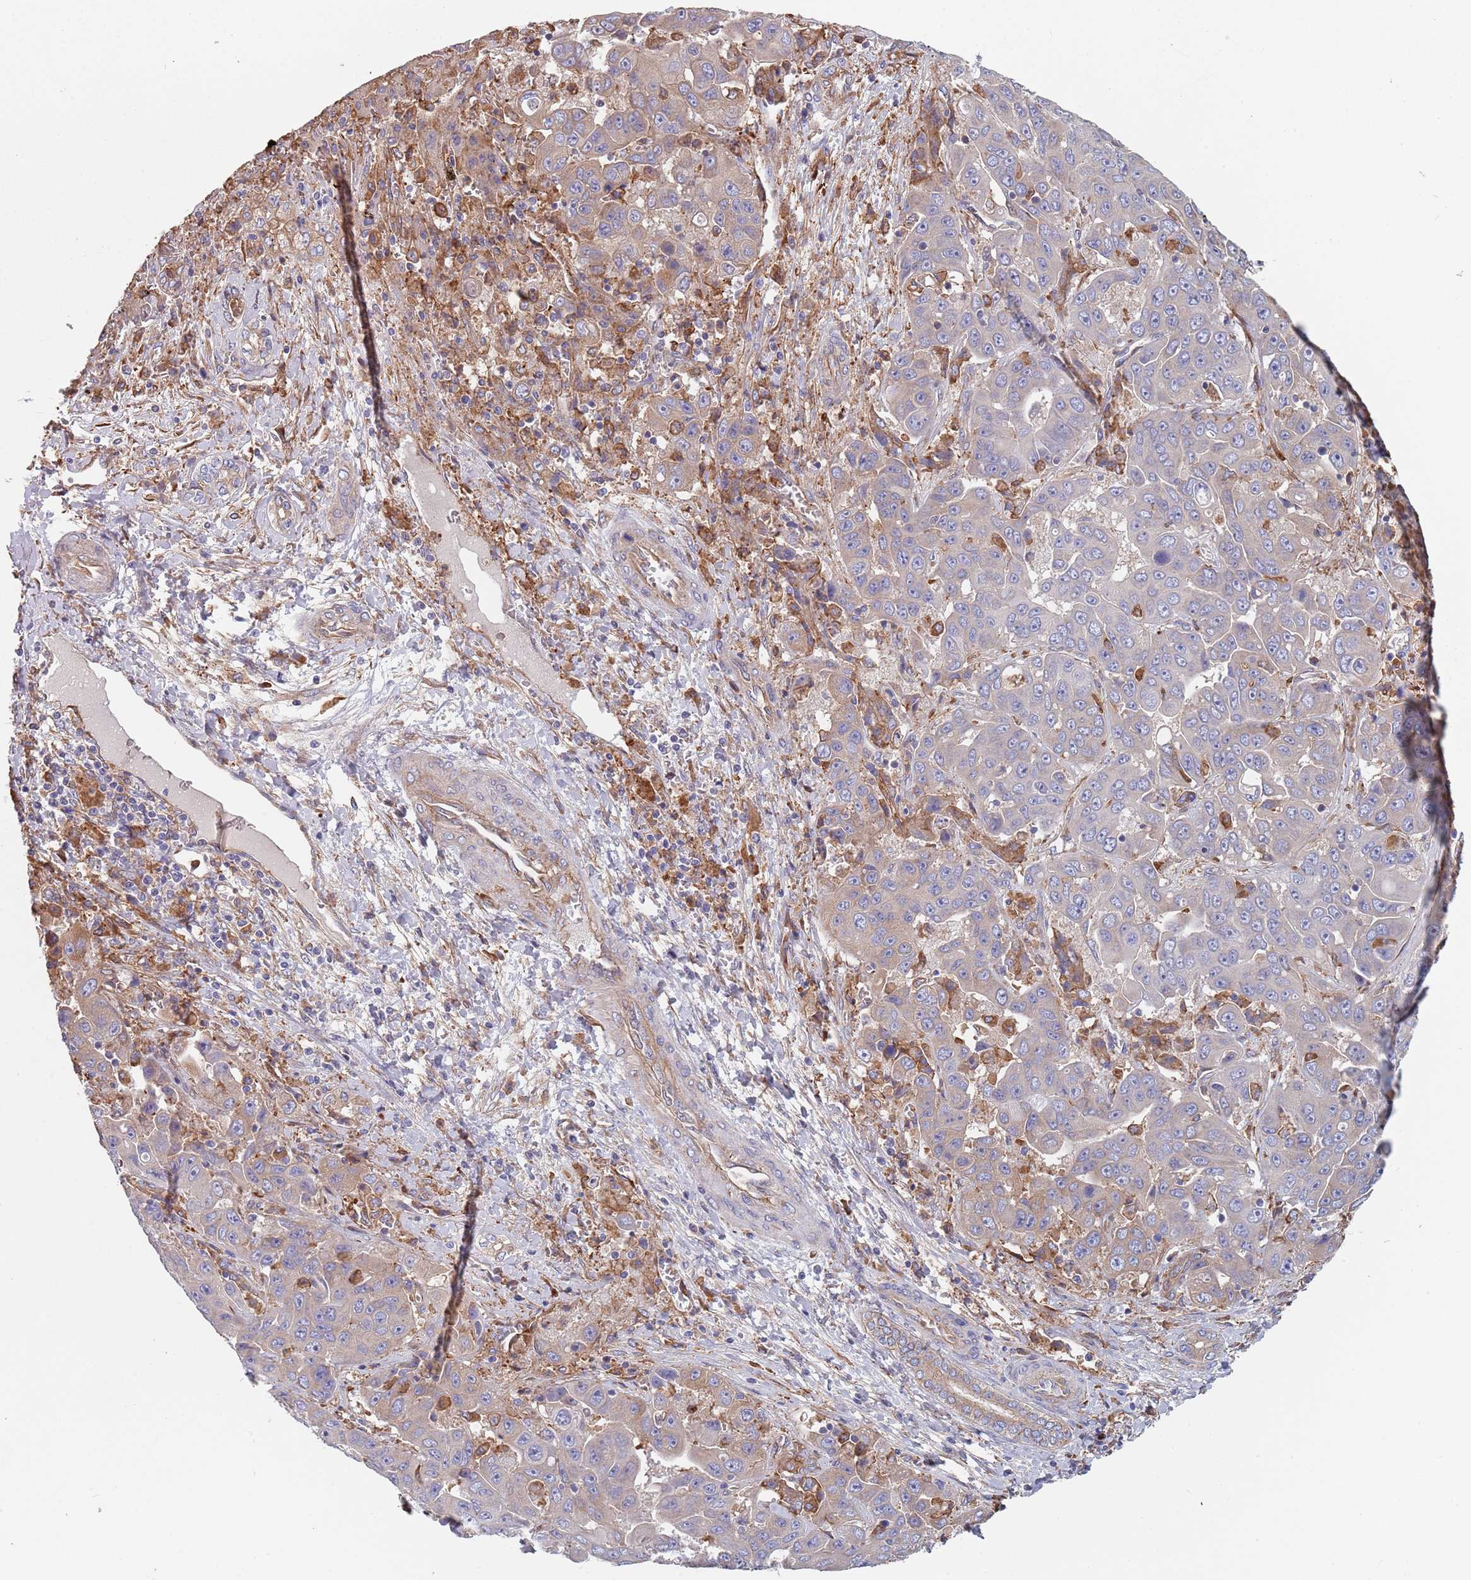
{"staining": {"intensity": "weak", "quantity": "<25%", "location": "cytoplasmic/membranous"}, "tissue": "liver cancer", "cell_type": "Tumor cells", "image_type": "cancer", "snomed": [{"axis": "morphology", "description": "Cholangiocarcinoma"}, {"axis": "topography", "description": "Liver"}], "caption": "An immunohistochemistry photomicrograph of liver cancer (cholangiocarcinoma) is shown. There is no staining in tumor cells of liver cancer (cholangiocarcinoma).", "gene": "DCUN1D3", "patient": {"sex": "female", "age": 52}}